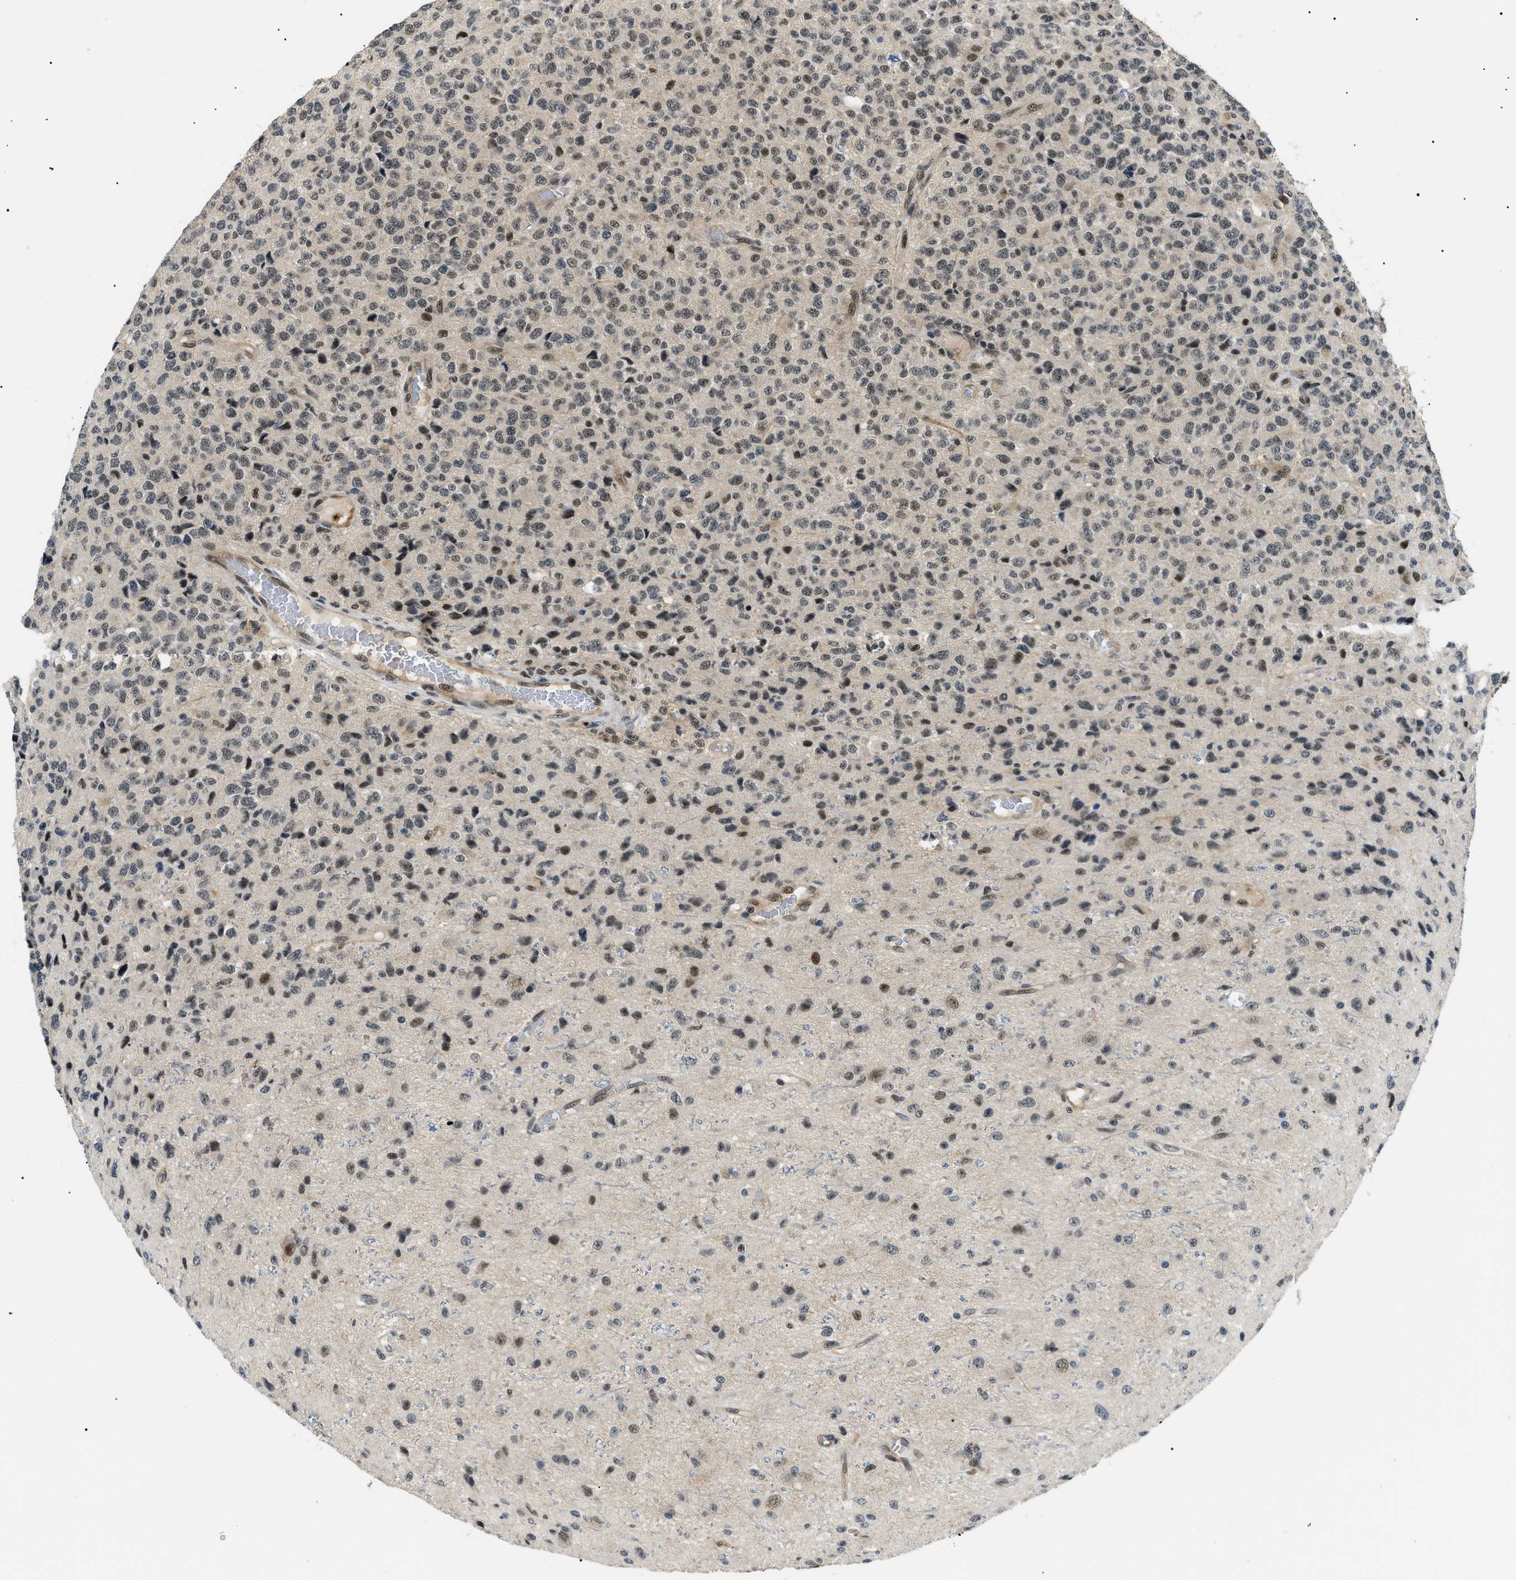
{"staining": {"intensity": "weak", "quantity": "<25%", "location": "nuclear"}, "tissue": "glioma", "cell_type": "Tumor cells", "image_type": "cancer", "snomed": [{"axis": "morphology", "description": "Glioma, malignant, High grade"}, {"axis": "topography", "description": "pancreas cauda"}], "caption": "Tumor cells are negative for brown protein staining in high-grade glioma (malignant).", "gene": "RBM15", "patient": {"sex": "male", "age": 60}}